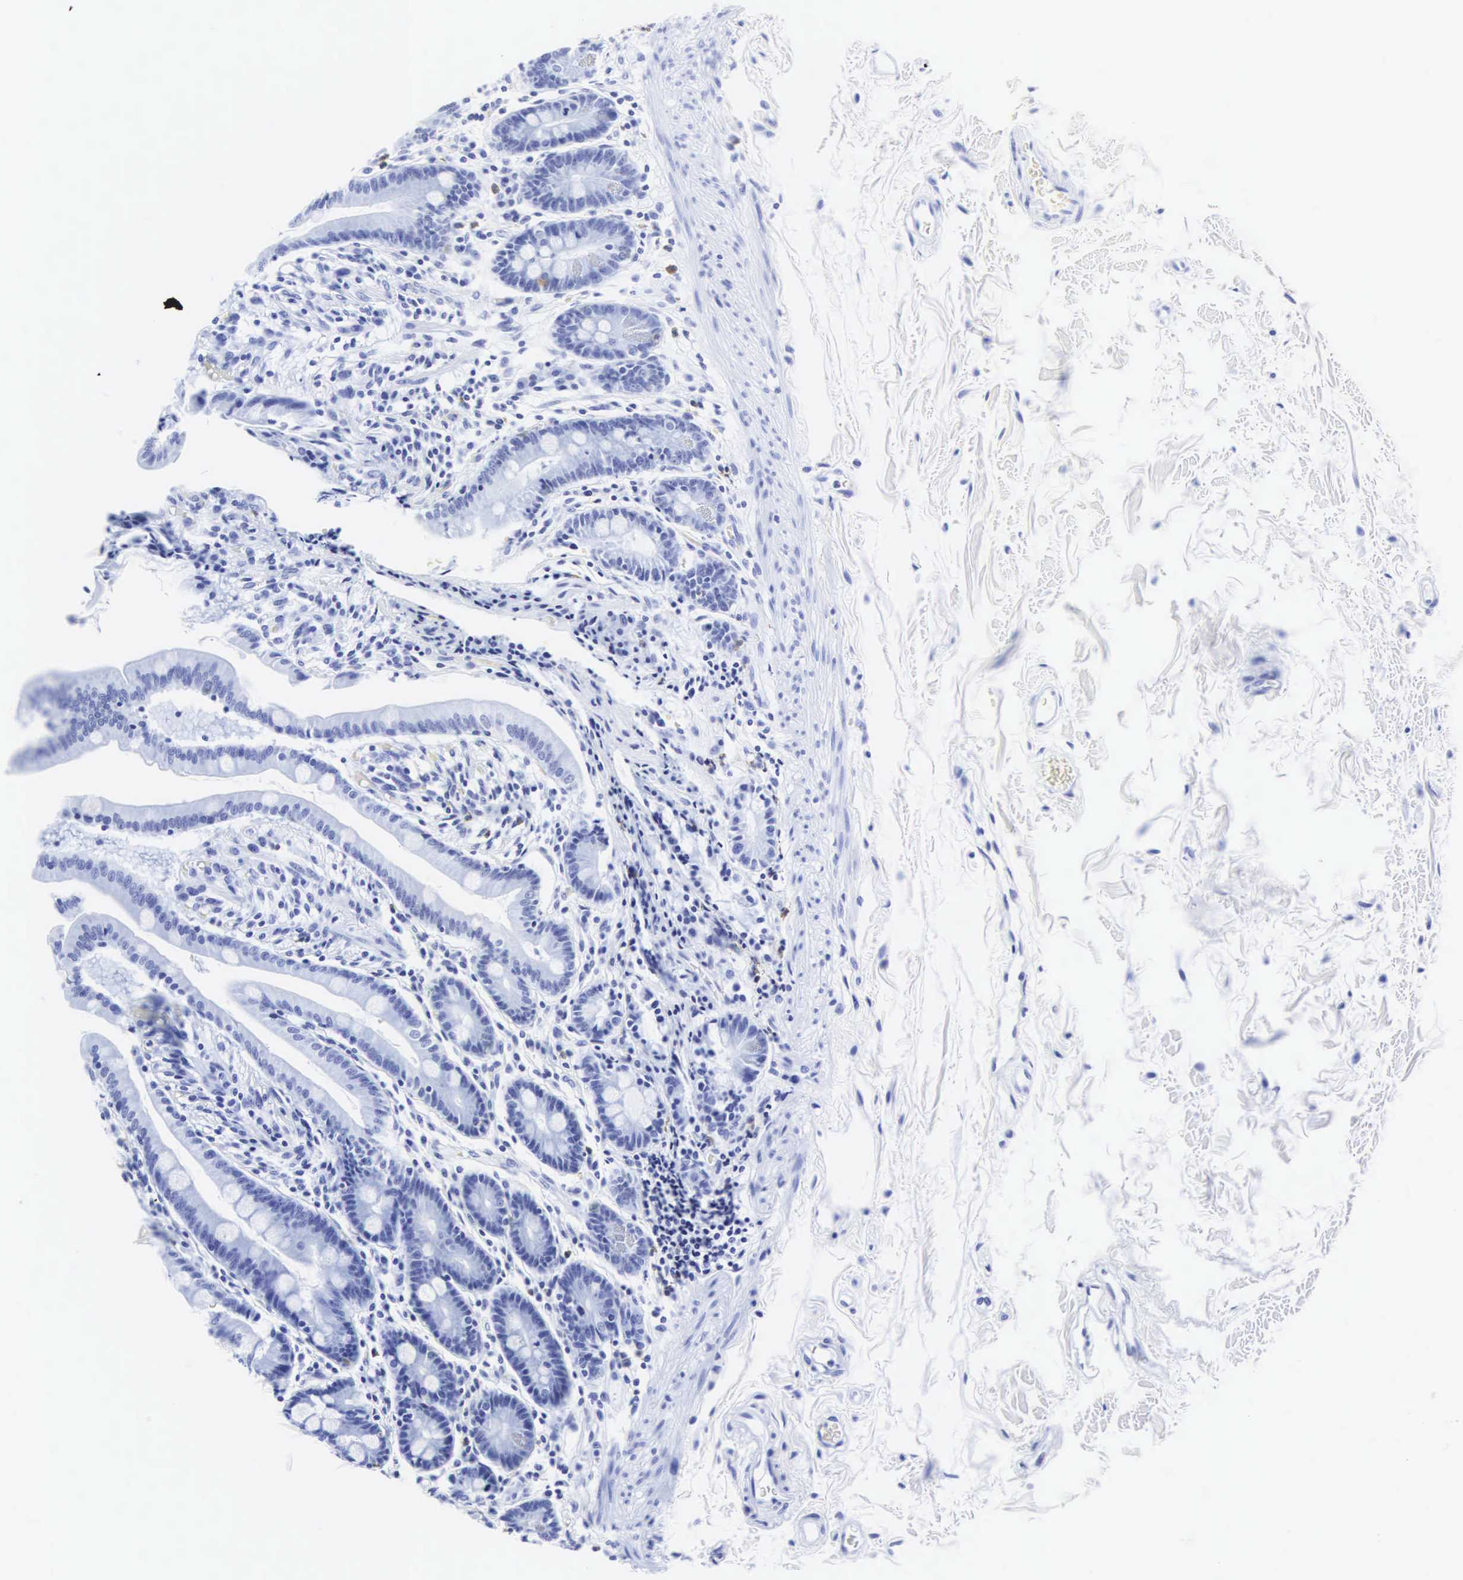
{"staining": {"intensity": "negative", "quantity": "none", "location": "none"}, "tissue": "duodenum", "cell_type": "Glandular cells", "image_type": "normal", "snomed": [{"axis": "morphology", "description": "Normal tissue, NOS"}, {"axis": "topography", "description": "Duodenum"}], "caption": "Protein analysis of normal duodenum reveals no significant expression in glandular cells. (Brightfield microscopy of DAB immunohistochemistry at high magnification).", "gene": "CGB3", "patient": {"sex": "female", "age": 77}}